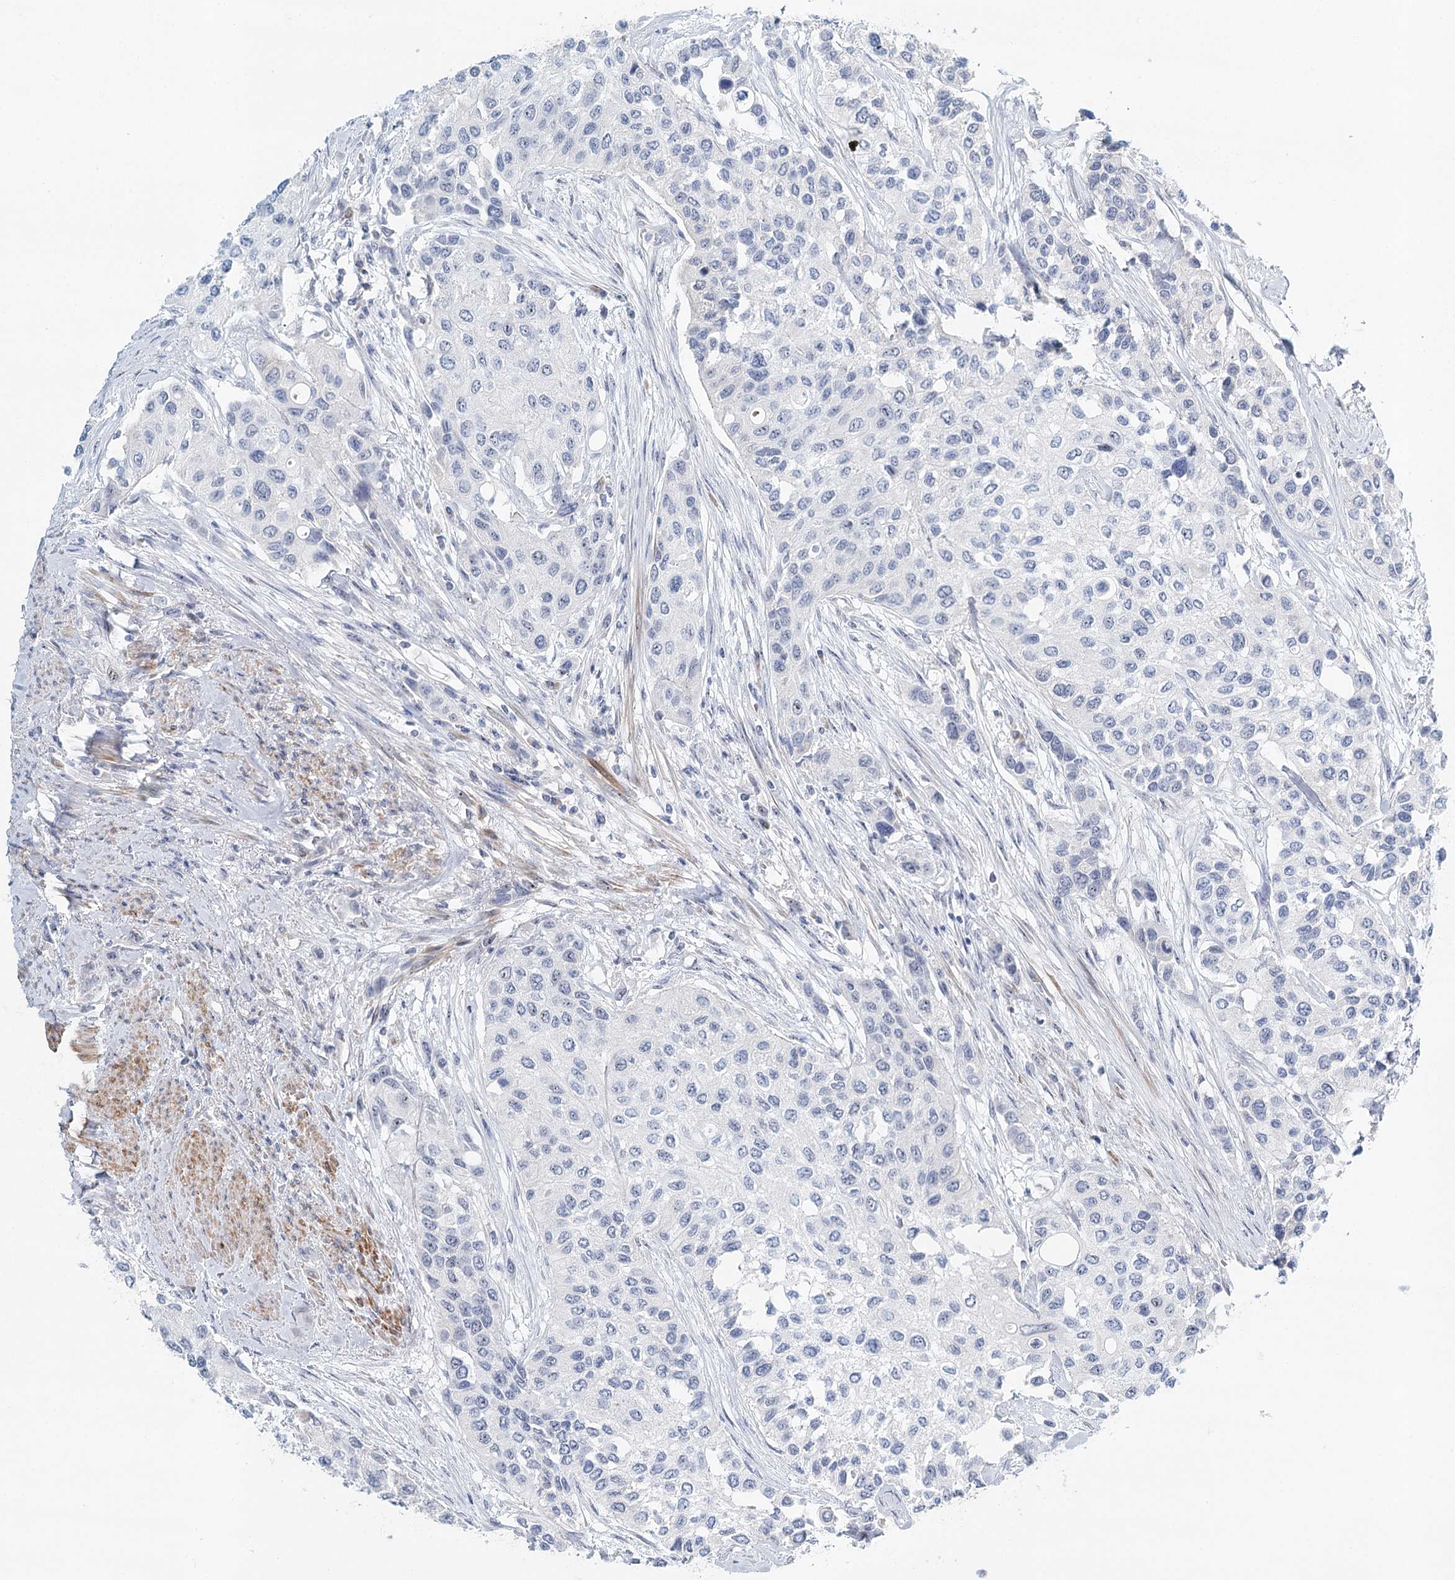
{"staining": {"intensity": "negative", "quantity": "none", "location": "none"}, "tissue": "urothelial cancer", "cell_type": "Tumor cells", "image_type": "cancer", "snomed": [{"axis": "morphology", "description": "Normal tissue, NOS"}, {"axis": "morphology", "description": "Urothelial carcinoma, High grade"}, {"axis": "topography", "description": "Vascular tissue"}, {"axis": "topography", "description": "Urinary bladder"}], "caption": "Immunohistochemistry (IHC) image of human urothelial cancer stained for a protein (brown), which displays no staining in tumor cells.", "gene": "RBM43", "patient": {"sex": "female", "age": 56}}